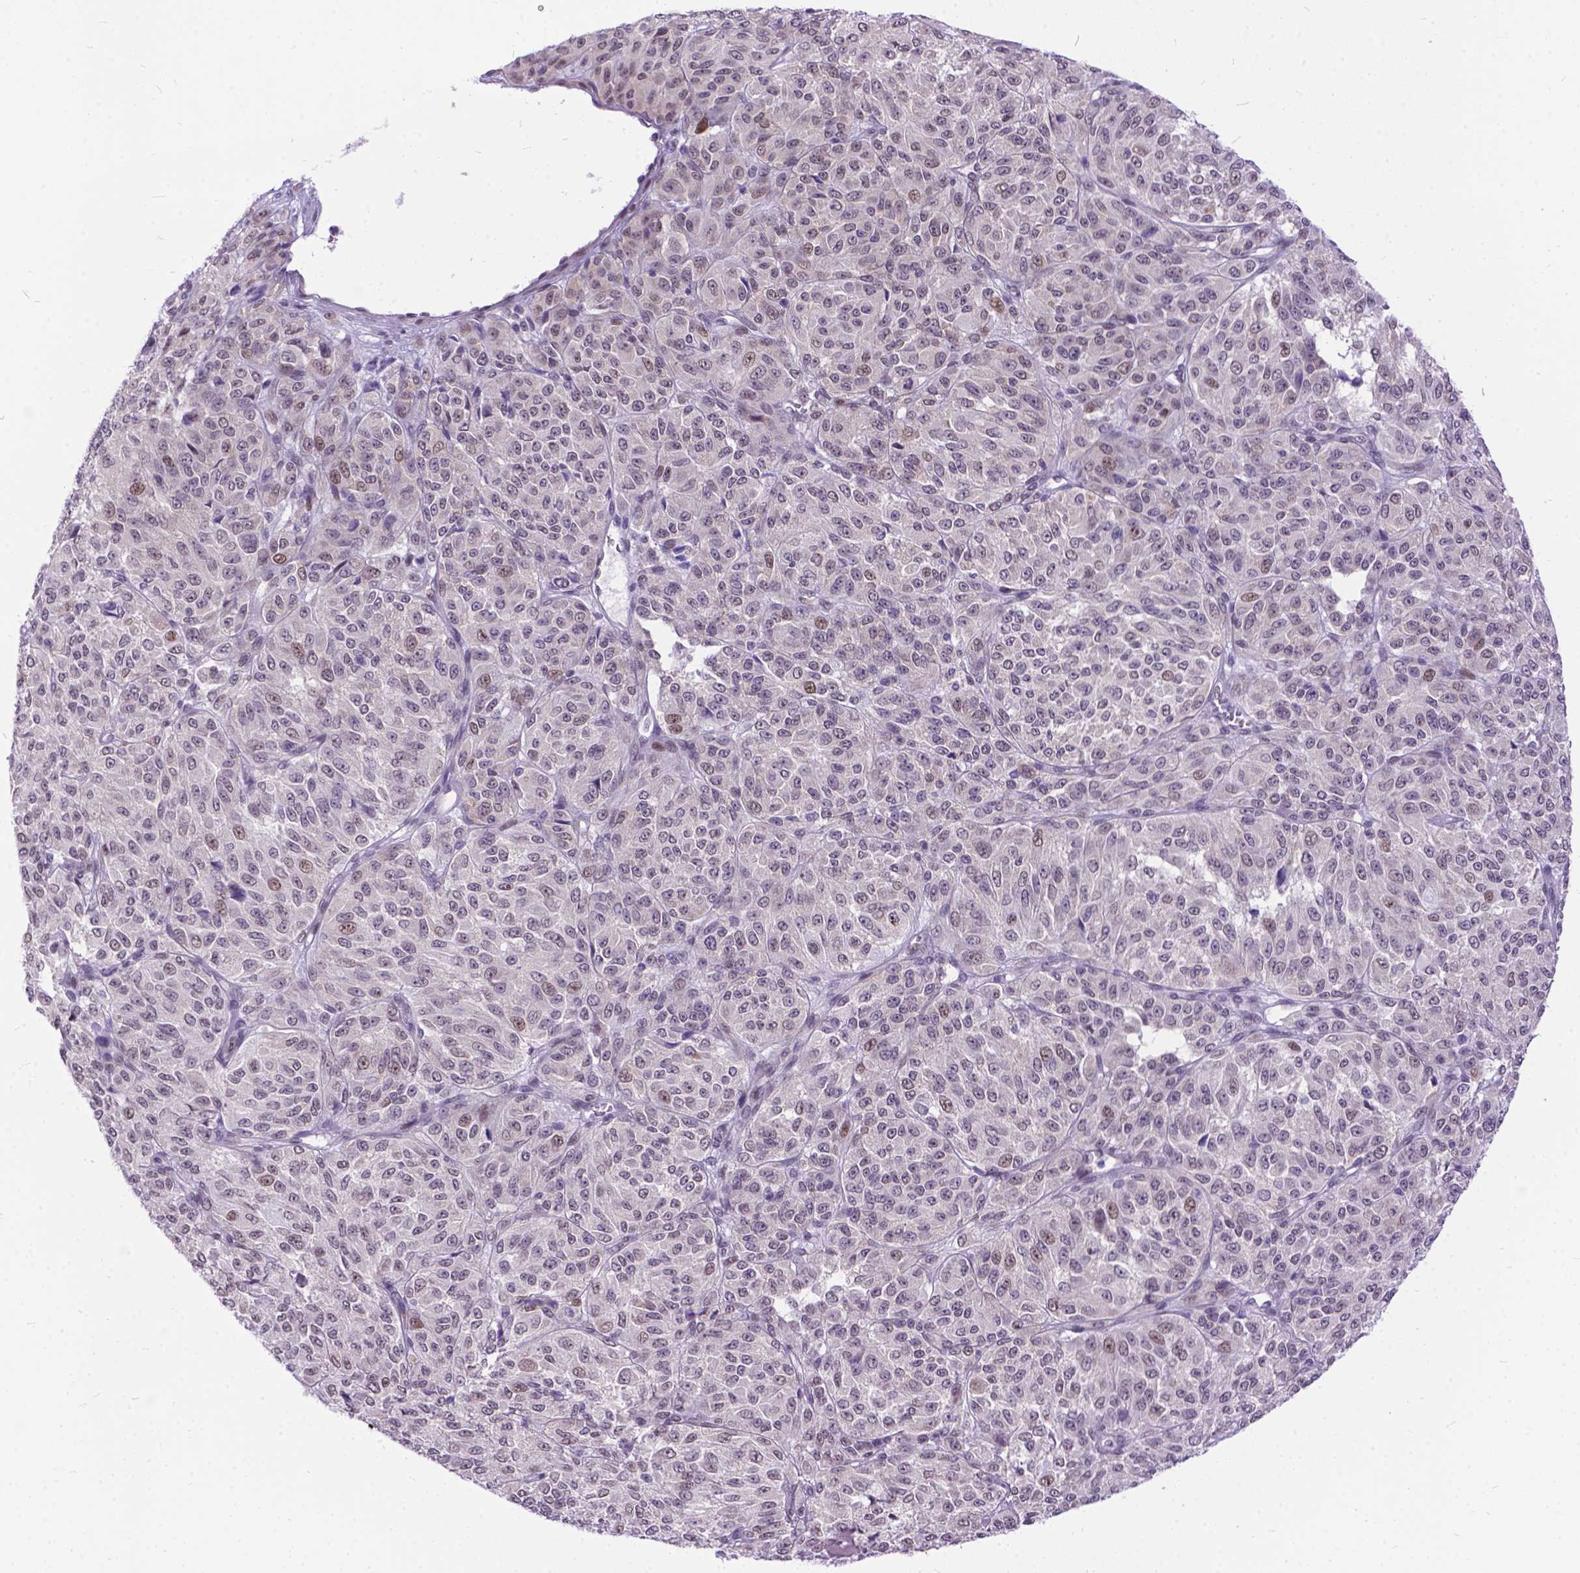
{"staining": {"intensity": "weak", "quantity": "25%-75%", "location": "nuclear"}, "tissue": "melanoma", "cell_type": "Tumor cells", "image_type": "cancer", "snomed": [{"axis": "morphology", "description": "Malignant melanoma, Metastatic site"}, {"axis": "topography", "description": "Brain"}], "caption": "Immunohistochemical staining of malignant melanoma (metastatic site) demonstrates low levels of weak nuclear protein staining in about 25%-75% of tumor cells. The protein is stained brown, and the nuclei are stained in blue (DAB IHC with brightfield microscopy, high magnification).", "gene": "FAM124B", "patient": {"sex": "female", "age": 56}}